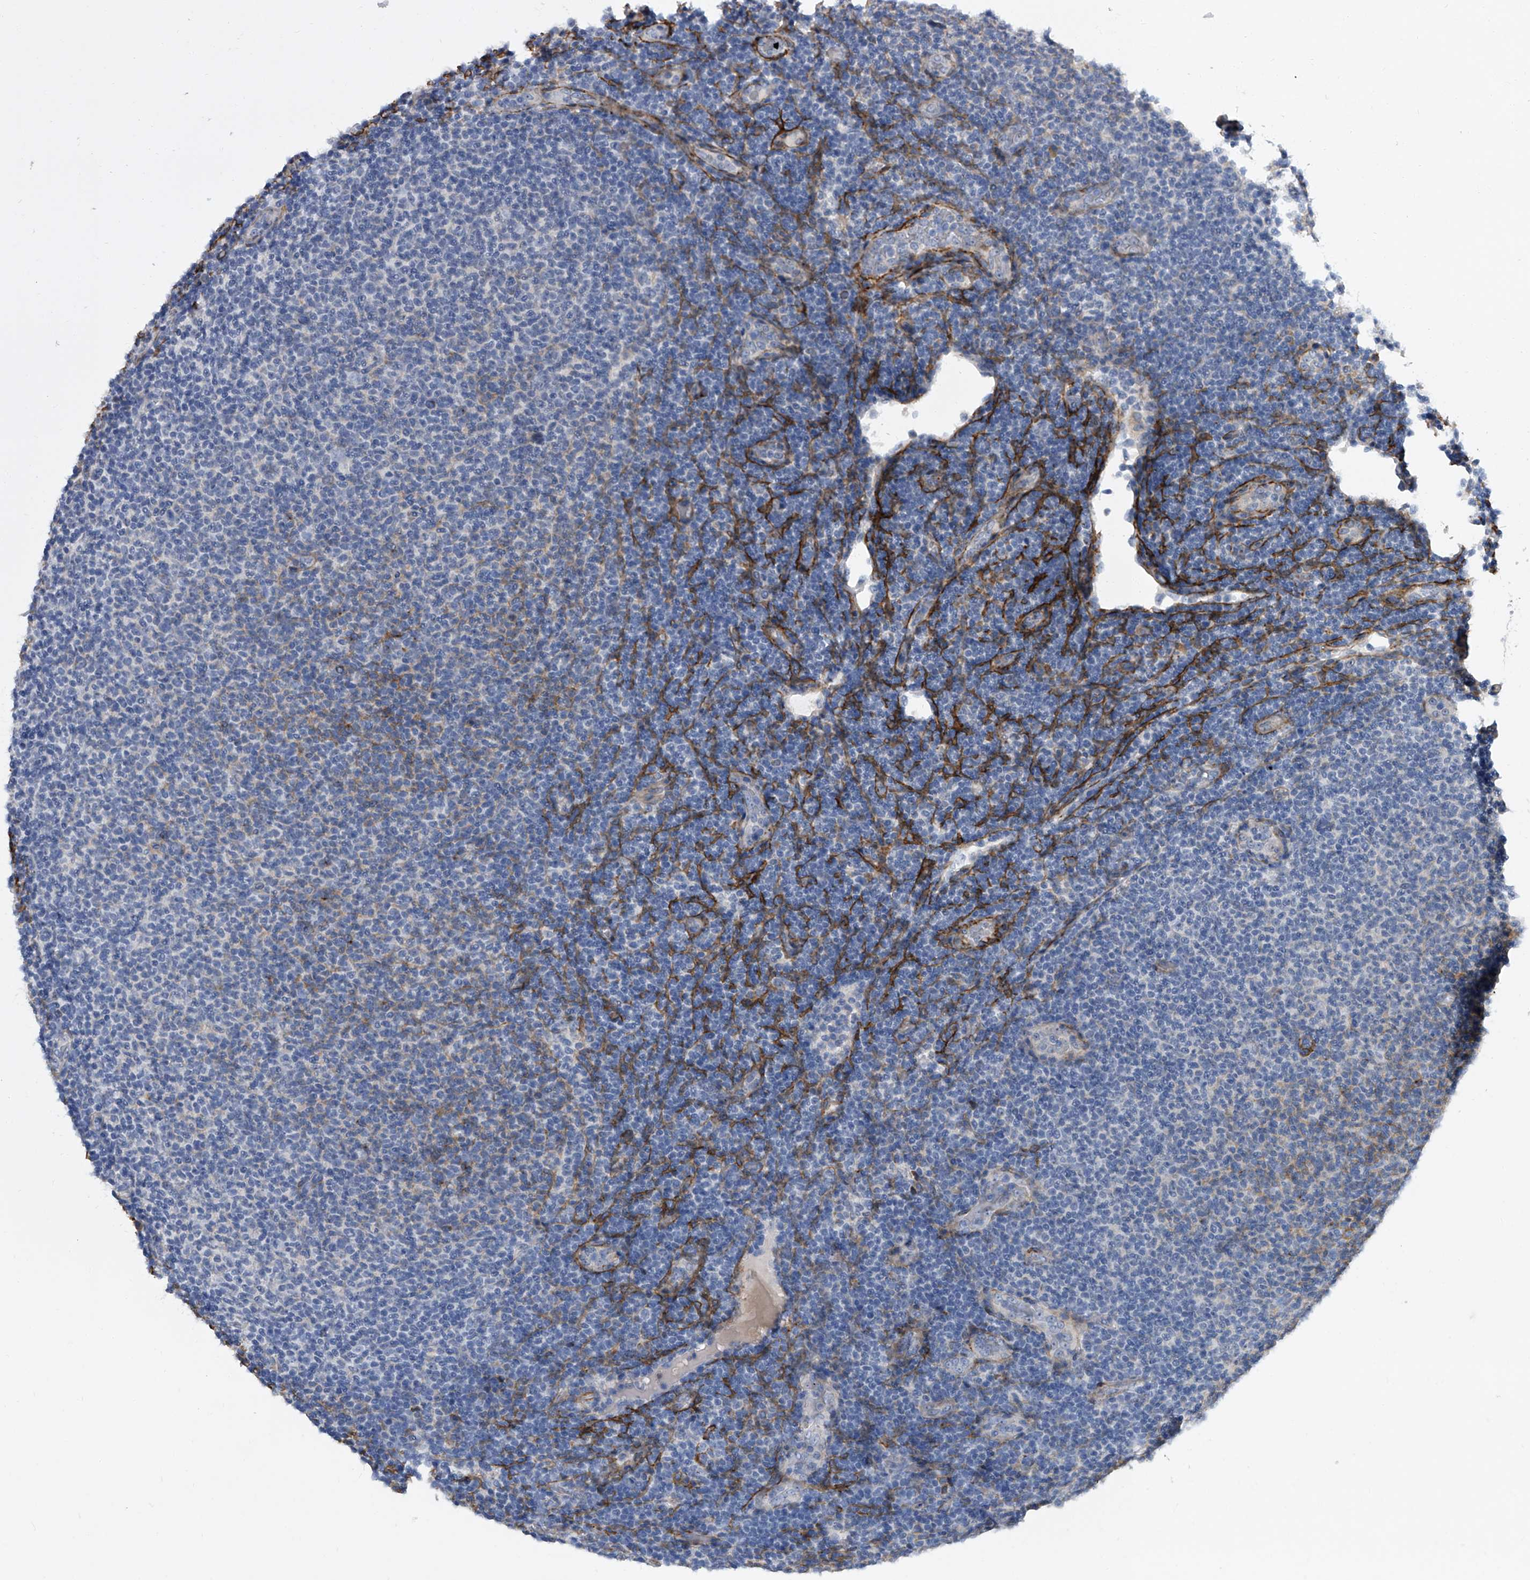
{"staining": {"intensity": "negative", "quantity": "none", "location": "none"}, "tissue": "lymphoma", "cell_type": "Tumor cells", "image_type": "cancer", "snomed": [{"axis": "morphology", "description": "Malignant lymphoma, non-Hodgkin's type, Low grade"}, {"axis": "topography", "description": "Lymph node"}], "caption": "Tumor cells are negative for protein expression in human low-grade malignant lymphoma, non-Hodgkin's type. (Immunohistochemistry (ihc), brightfield microscopy, high magnification).", "gene": "ALG14", "patient": {"sex": "male", "age": 66}}